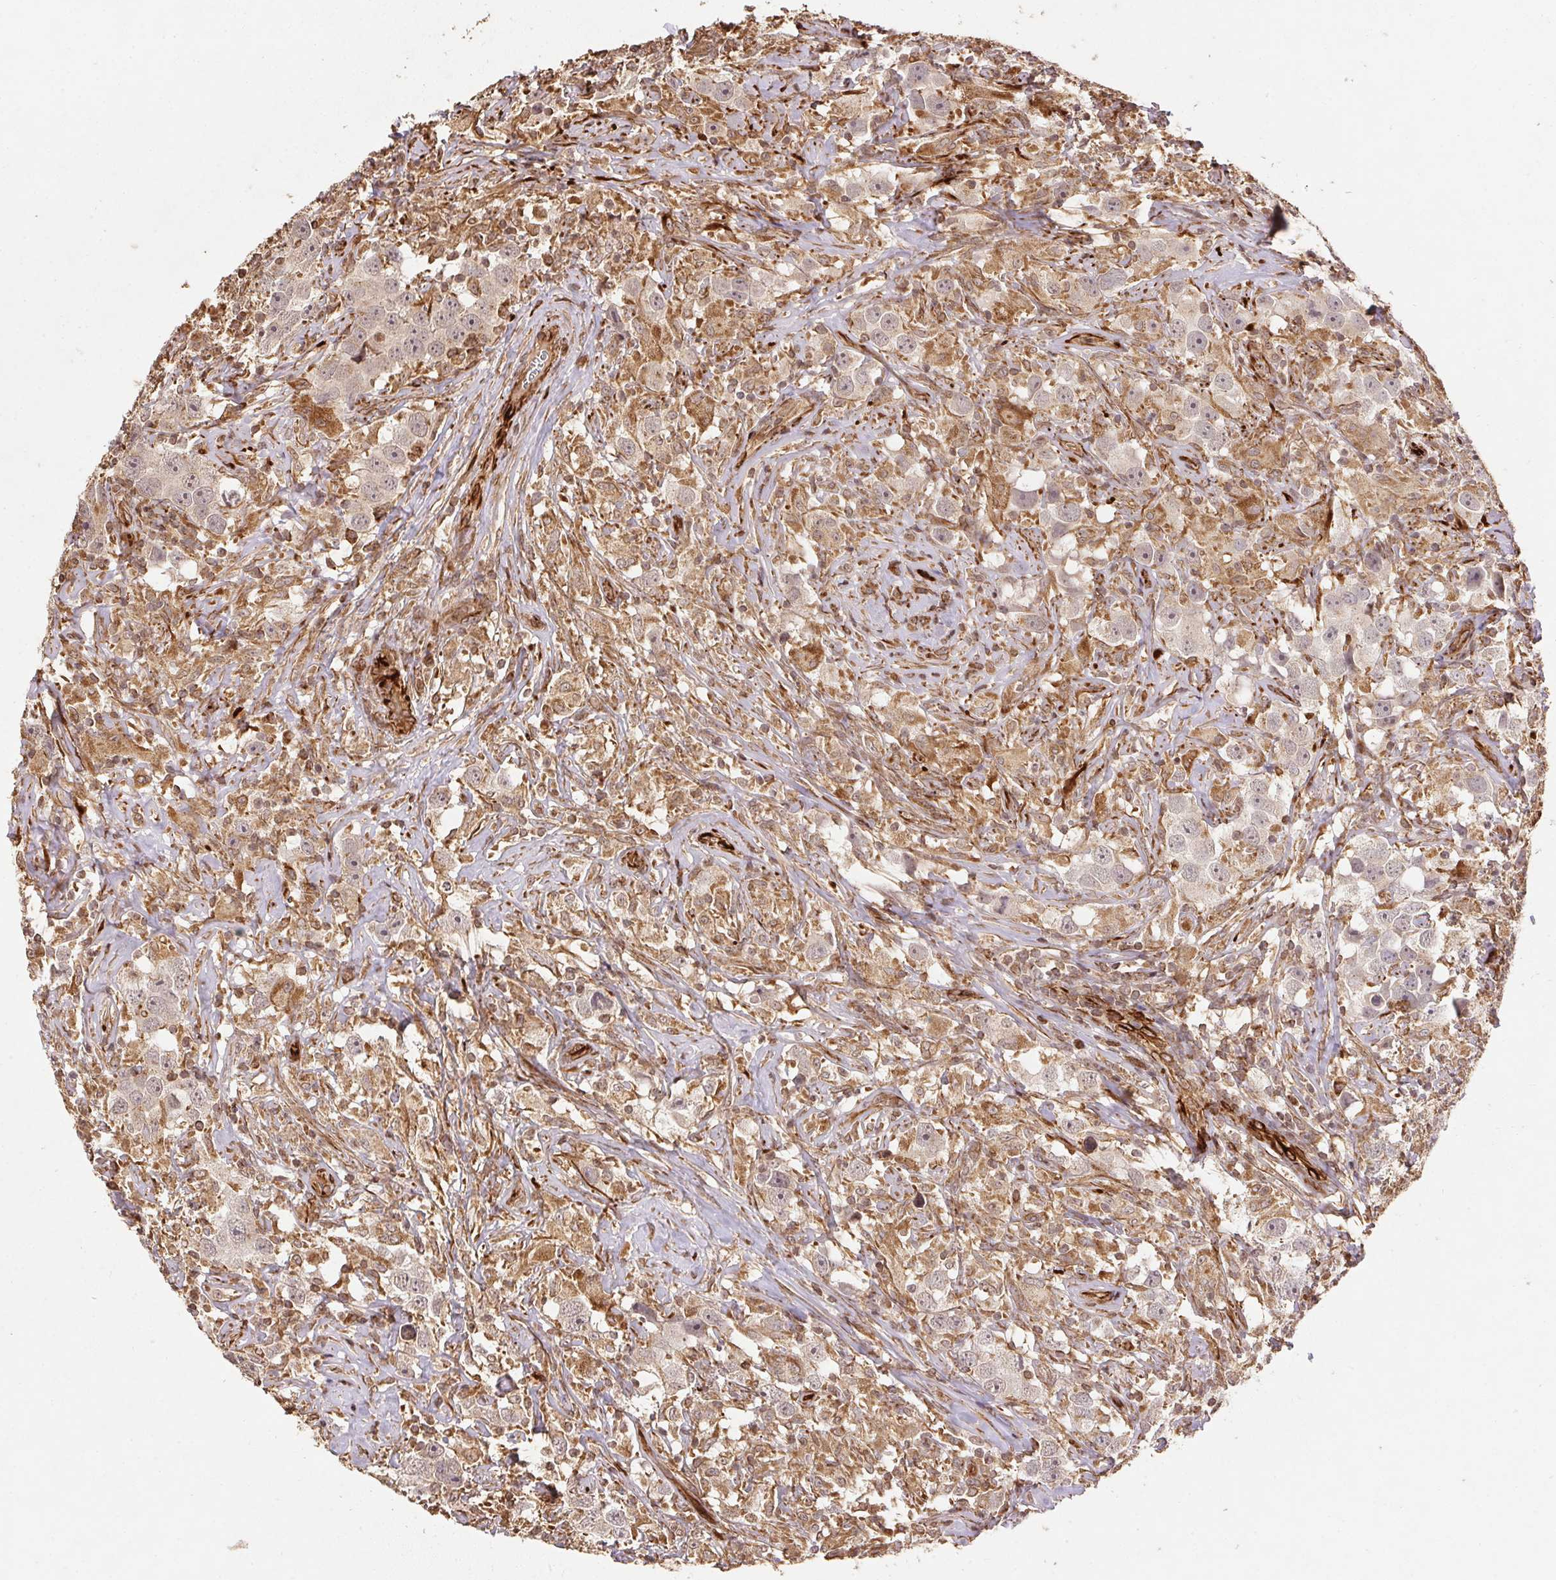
{"staining": {"intensity": "weak", "quantity": "<25%", "location": "cytoplasmic/membranous"}, "tissue": "testis cancer", "cell_type": "Tumor cells", "image_type": "cancer", "snomed": [{"axis": "morphology", "description": "Seminoma, NOS"}, {"axis": "topography", "description": "Testis"}], "caption": "Immunohistochemistry image of neoplastic tissue: seminoma (testis) stained with DAB (3,3'-diaminobenzidine) reveals no significant protein expression in tumor cells. (DAB immunohistochemistry (IHC), high magnification).", "gene": "SPRED2", "patient": {"sex": "male", "age": 49}}